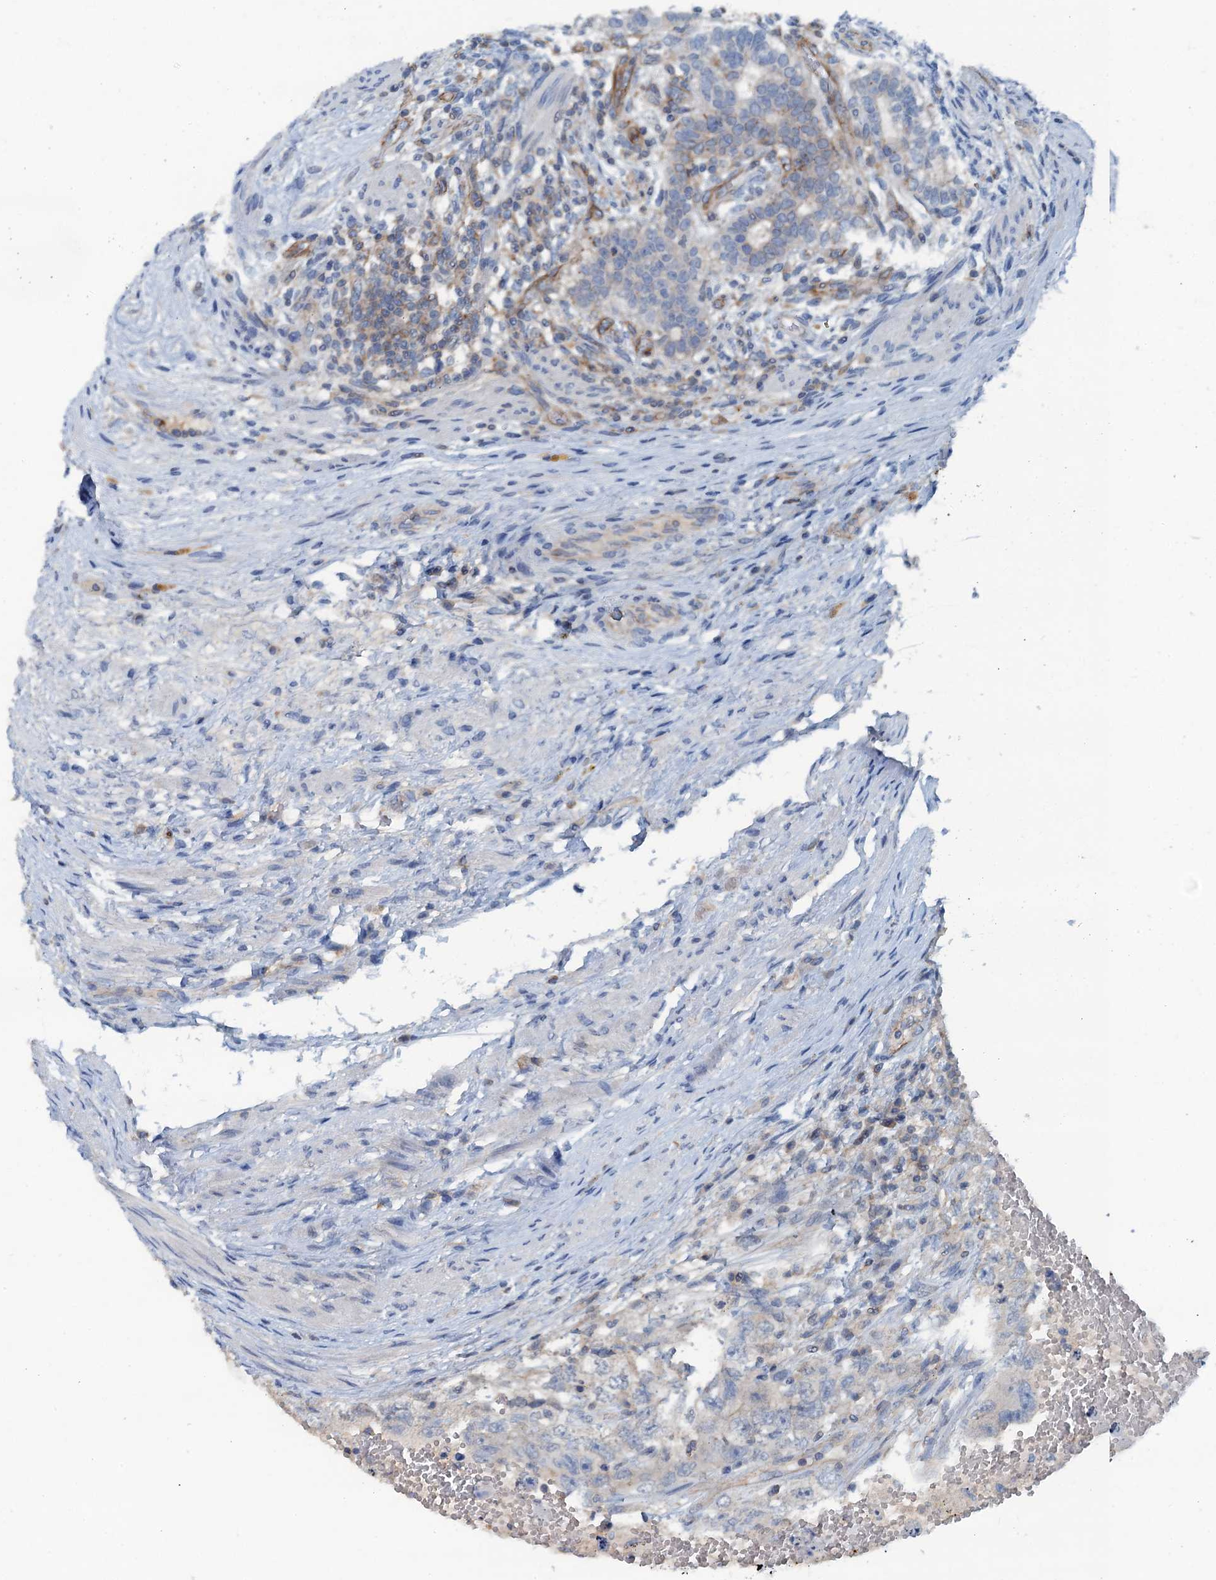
{"staining": {"intensity": "negative", "quantity": "none", "location": "none"}, "tissue": "testis cancer", "cell_type": "Tumor cells", "image_type": "cancer", "snomed": [{"axis": "morphology", "description": "Carcinoma, Embryonal, NOS"}, {"axis": "topography", "description": "Testis"}], "caption": "This histopathology image is of testis embryonal carcinoma stained with immunohistochemistry to label a protein in brown with the nuclei are counter-stained blue. There is no positivity in tumor cells.", "gene": "THAP10", "patient": {"sex": "male", "age": 26}}